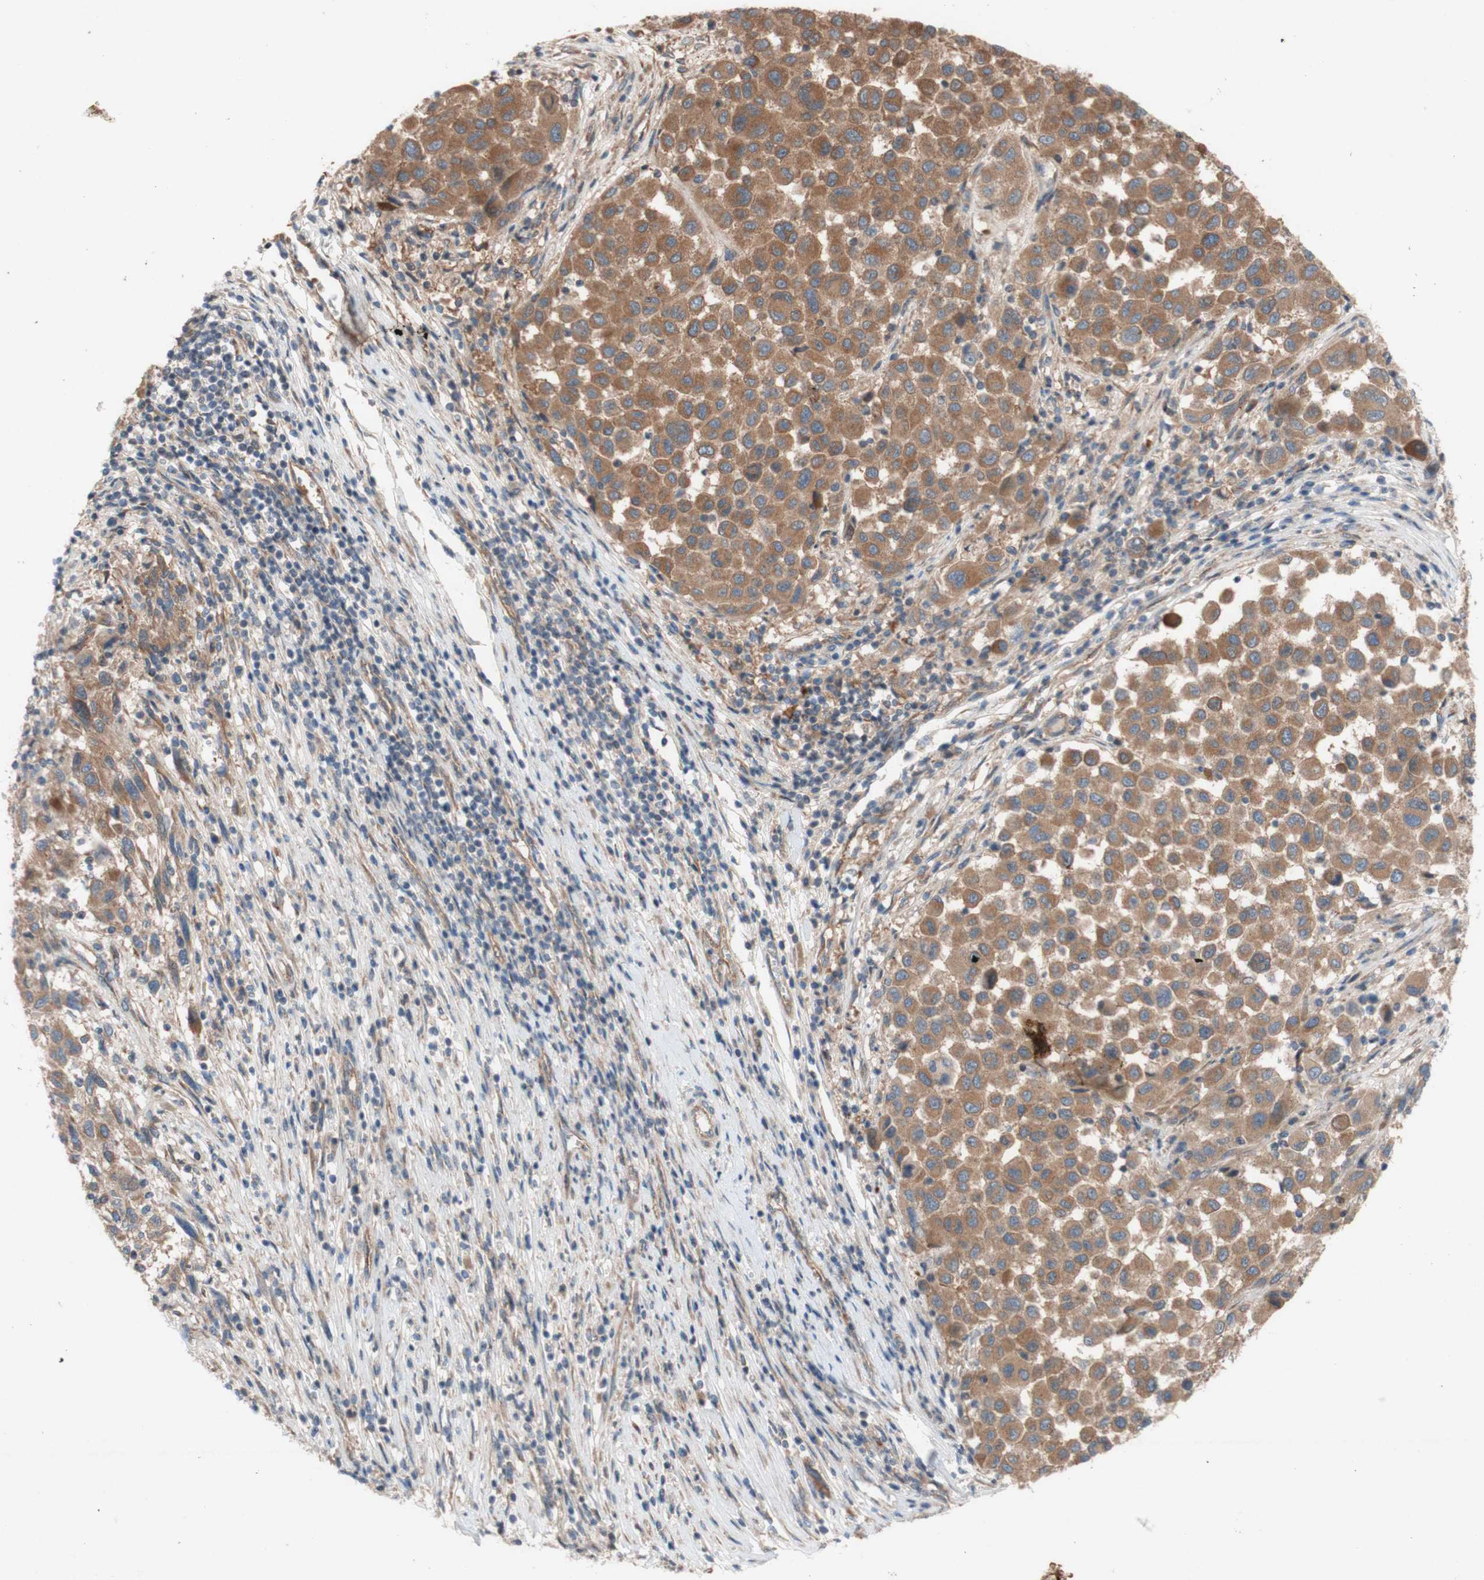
{"staining": {"intensity": "moderate", "quantity": ">75%", "location": "cytoplasmic/membranous"}, "tissue": "melanoma", "cell_type": "Tumor cells", "image_type": "cancer", "snomed": [{"axis": "morphology", "description": "Malignant melanoma, Metastatic site"}, {"axis": "topography", "description": "Lymph node"}], "caption": "Malignant melanoma (metastatic site) was stained to show a protein in brown. There is medium levels of moderate cytoplasmic/membranous expression in approximately >75% of tumor cells.", "gene": "TST", "patient": {"sex": "male", "age": 61}}